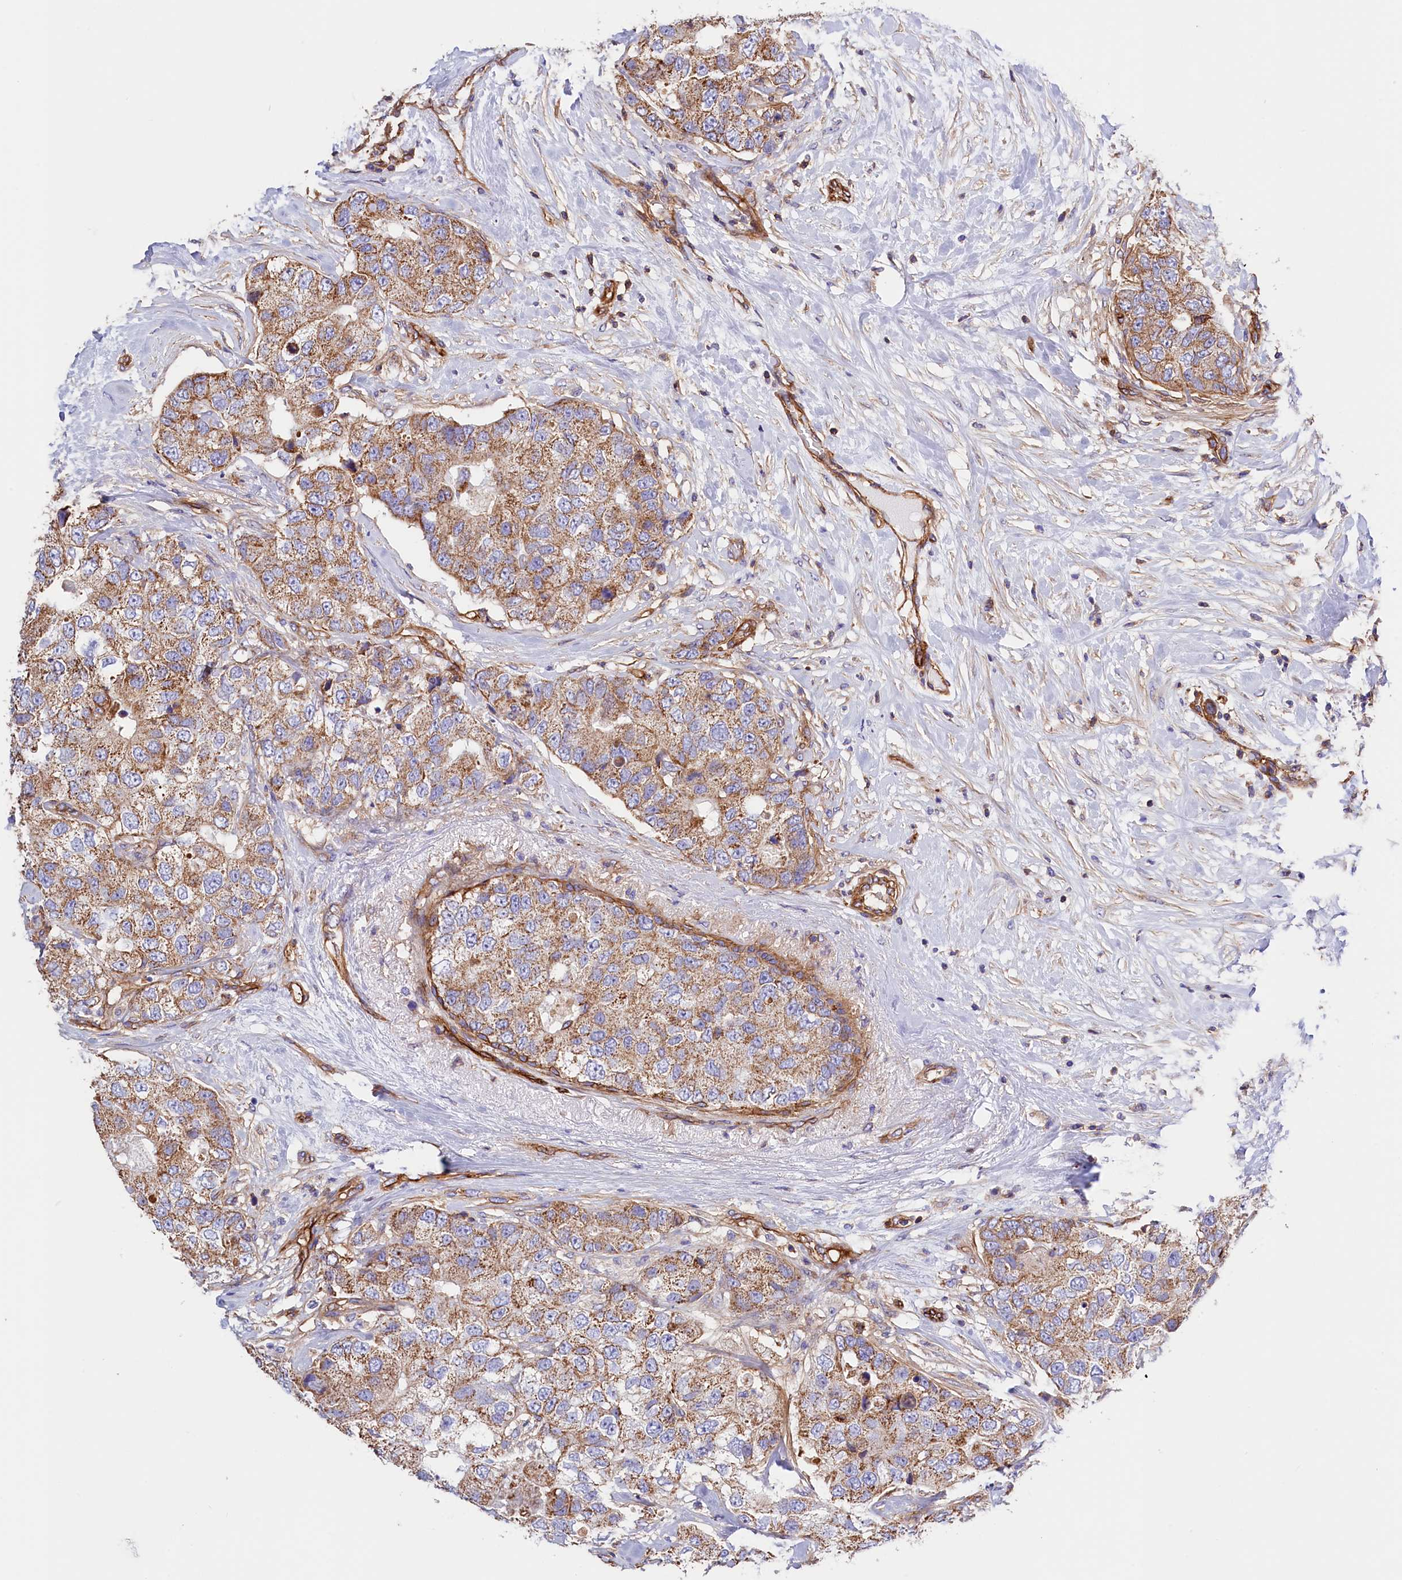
{"staining": {"intensity": "moderate", "quantity": ">75%", "location": "cytoplasmic/membranous"}, "tissue": "breast cancer", "cell_type": "Tumor cells", "image_type": "cancer", "snomed": [{"axis": "morphology", "description": "Duct carcinoma"}, {"axis": "topography", "description": "Breast"}], "caption": "A photomicrograph showing moderate cytoplasmic/membranous staining in about >75% of tumor cells in breast intraductal carcinoma, as visualized by brown immunohistochemical staining.", "gene": "ATP2B4", "patient": {"sex": "female", "age": 62}}